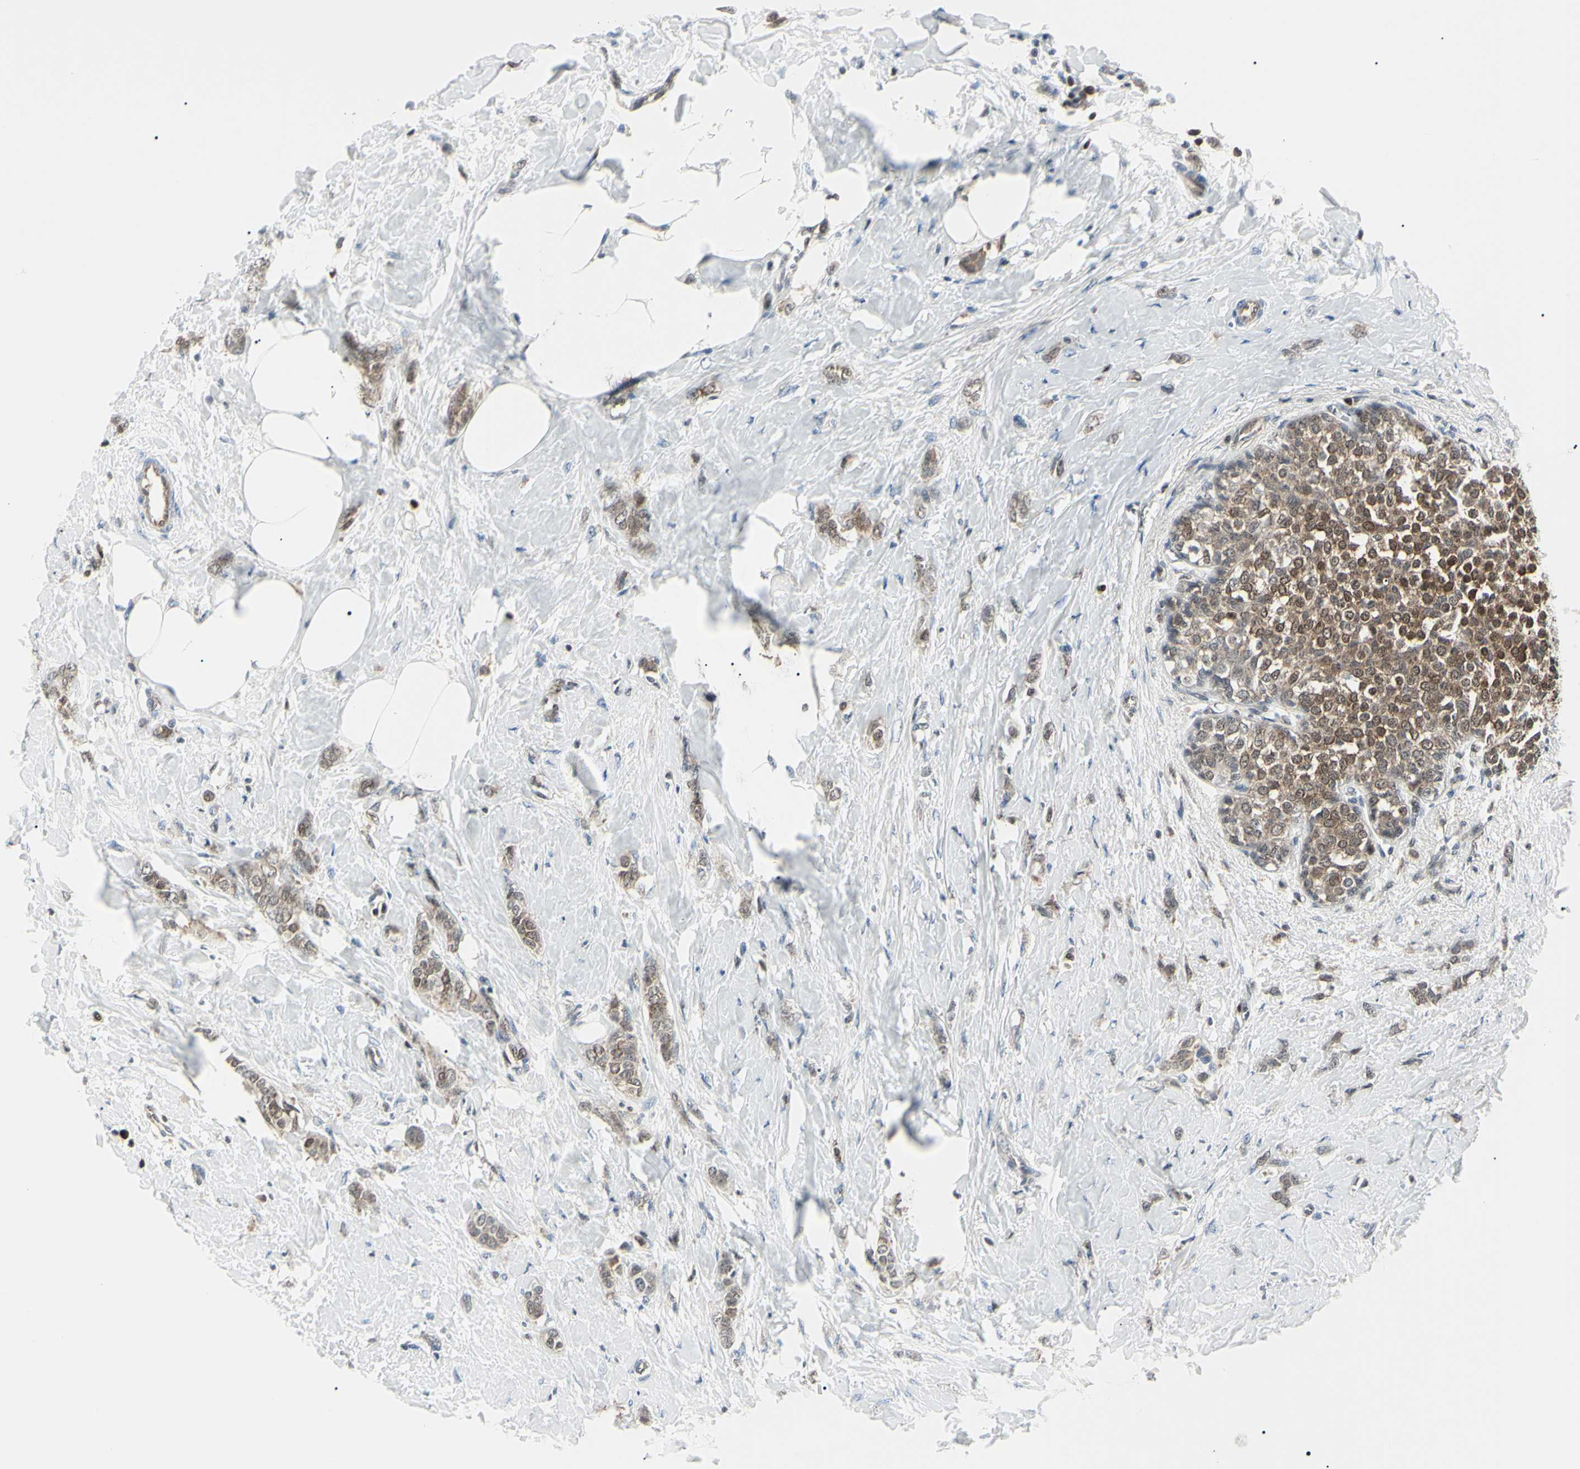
{"staining": {"intensity": "moderate", "quantity": ">75%", "location": "cytoplasmic/membranous"}, "tissue": "breast cancer", "cell_type": "Tumor cells", "image_type": "cancer", "snomed": [{"axis": "morphology", "description": "Lobular carcinoma, in situ"}, {"axis": "morphology", "description": "Lobular carcinoma"}, {"axis": "topography", "description": "Breast"}], "caption": "A high-resolution histopathology image shows immunohistochemistry staining of breast lobular carcinoma, which demonstrates moderate cytoplasmic/membranous staining in about >75% of tumor cells.", "gene": "PGK1", "patient": {"sex": "female", "age": 41}}